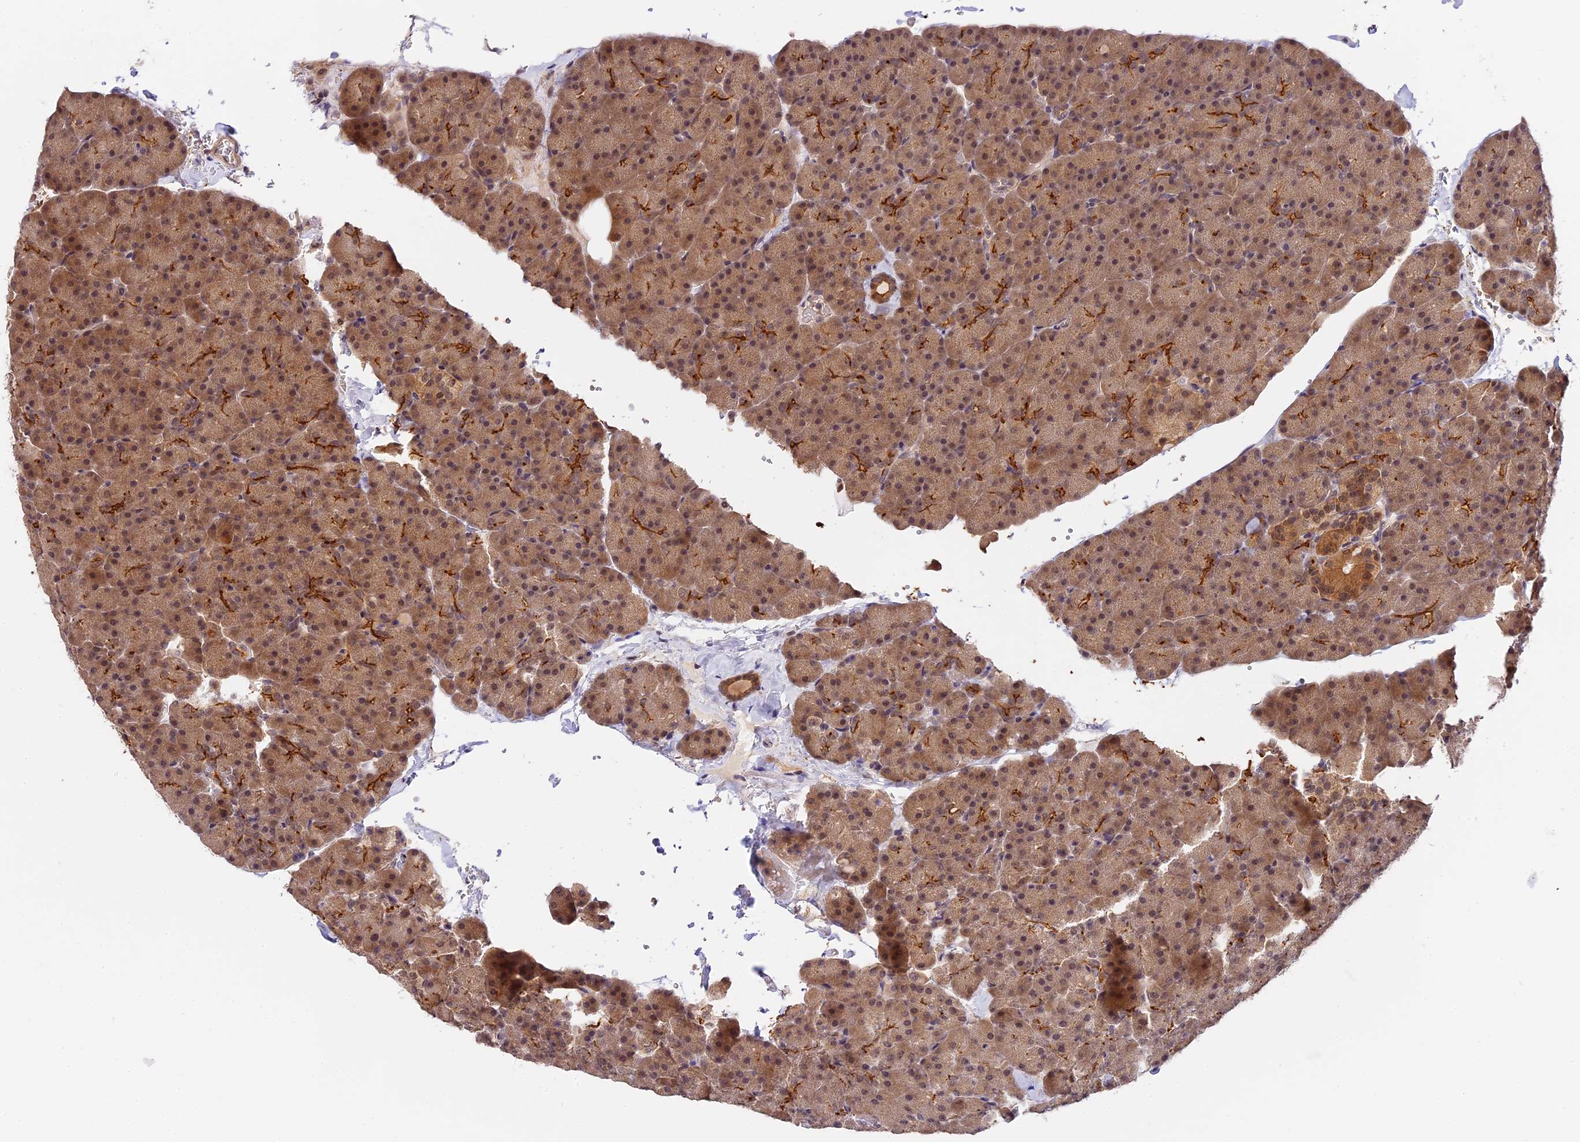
{"staining": {"intensity": "moderate", "quantity": ">75%", "location": "cytoplasmic/membranous,nuclear"}, "tissue": "pancreas", "cell_type": "Exocrine glandular cells", "image_type": "normal", "snomed": [{"axis": "morphology", "description": "Normal tissue, NOS"}, {"axis": "topography", "description": "Pancreas"}], "caption": "Normal pancreas reveals moderate cytoplasmic/membranous,nuclear expression in approximately >75% of exocrine glandular cells The staining was performed using DAB, with brown indicating positive protein expression. Nuclei are stained blue with hematoxylin..", "gene": "IMPACT", "patient": {"sex": "male", "age": 36}}